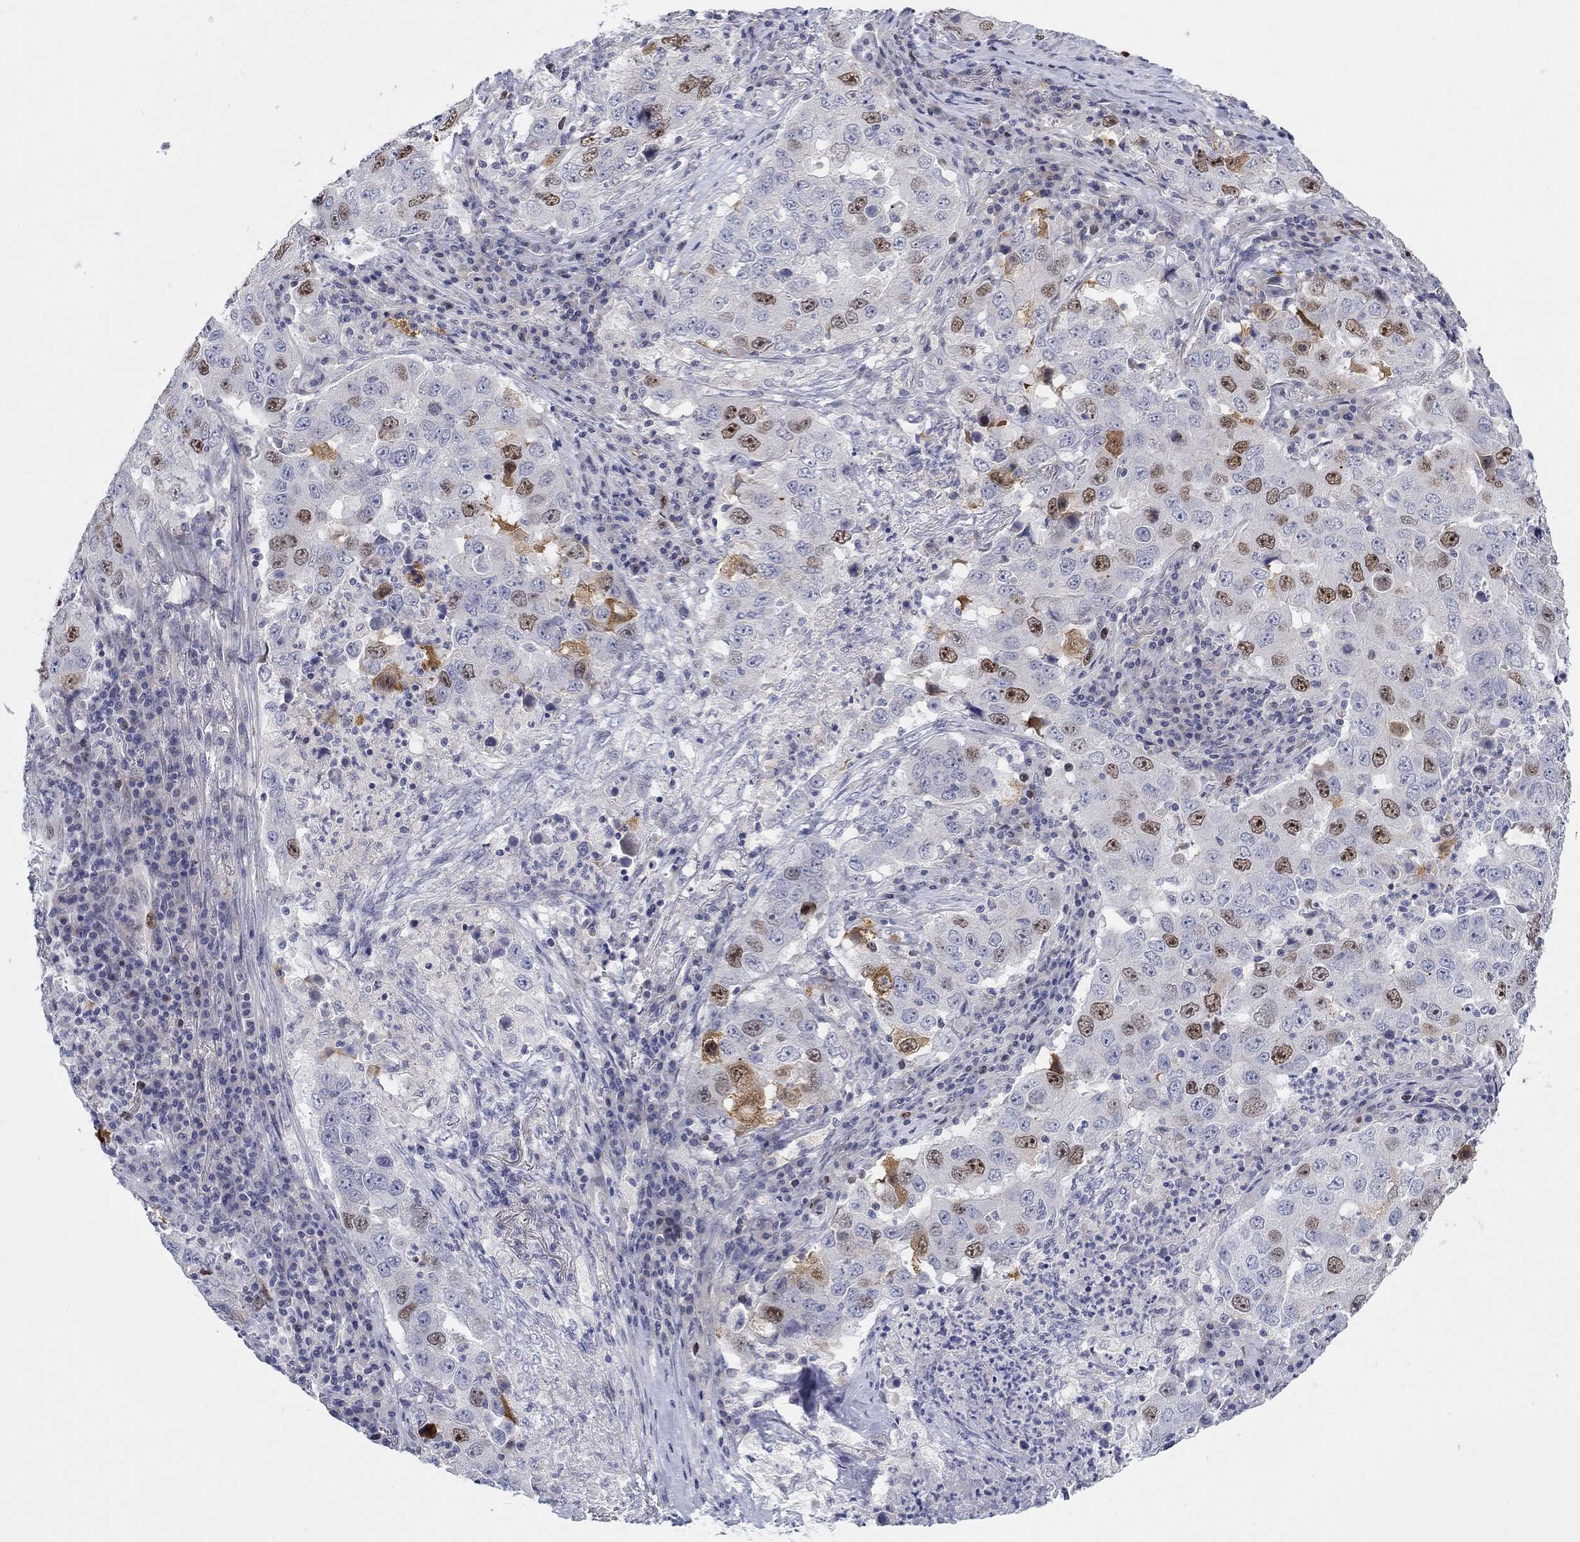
{"staining": {"intensity": "strong", "quantity": "<25%", "location": "nuclear"}, "tissue": "lung cancer", "cell_type": "Tumor cells", "image_type": "cancer", "snomed": [{"axis": "morphology", "description": "Adenocarcinoma, NOS"}, {"axis": "topography", "description": "Lung"}], "caption": "Strong nuclear positivity is seen in about <25% of tumor cells in lung cancer.", "gene": "PRC1", "patient": {"sex": "male", "age": 73}}